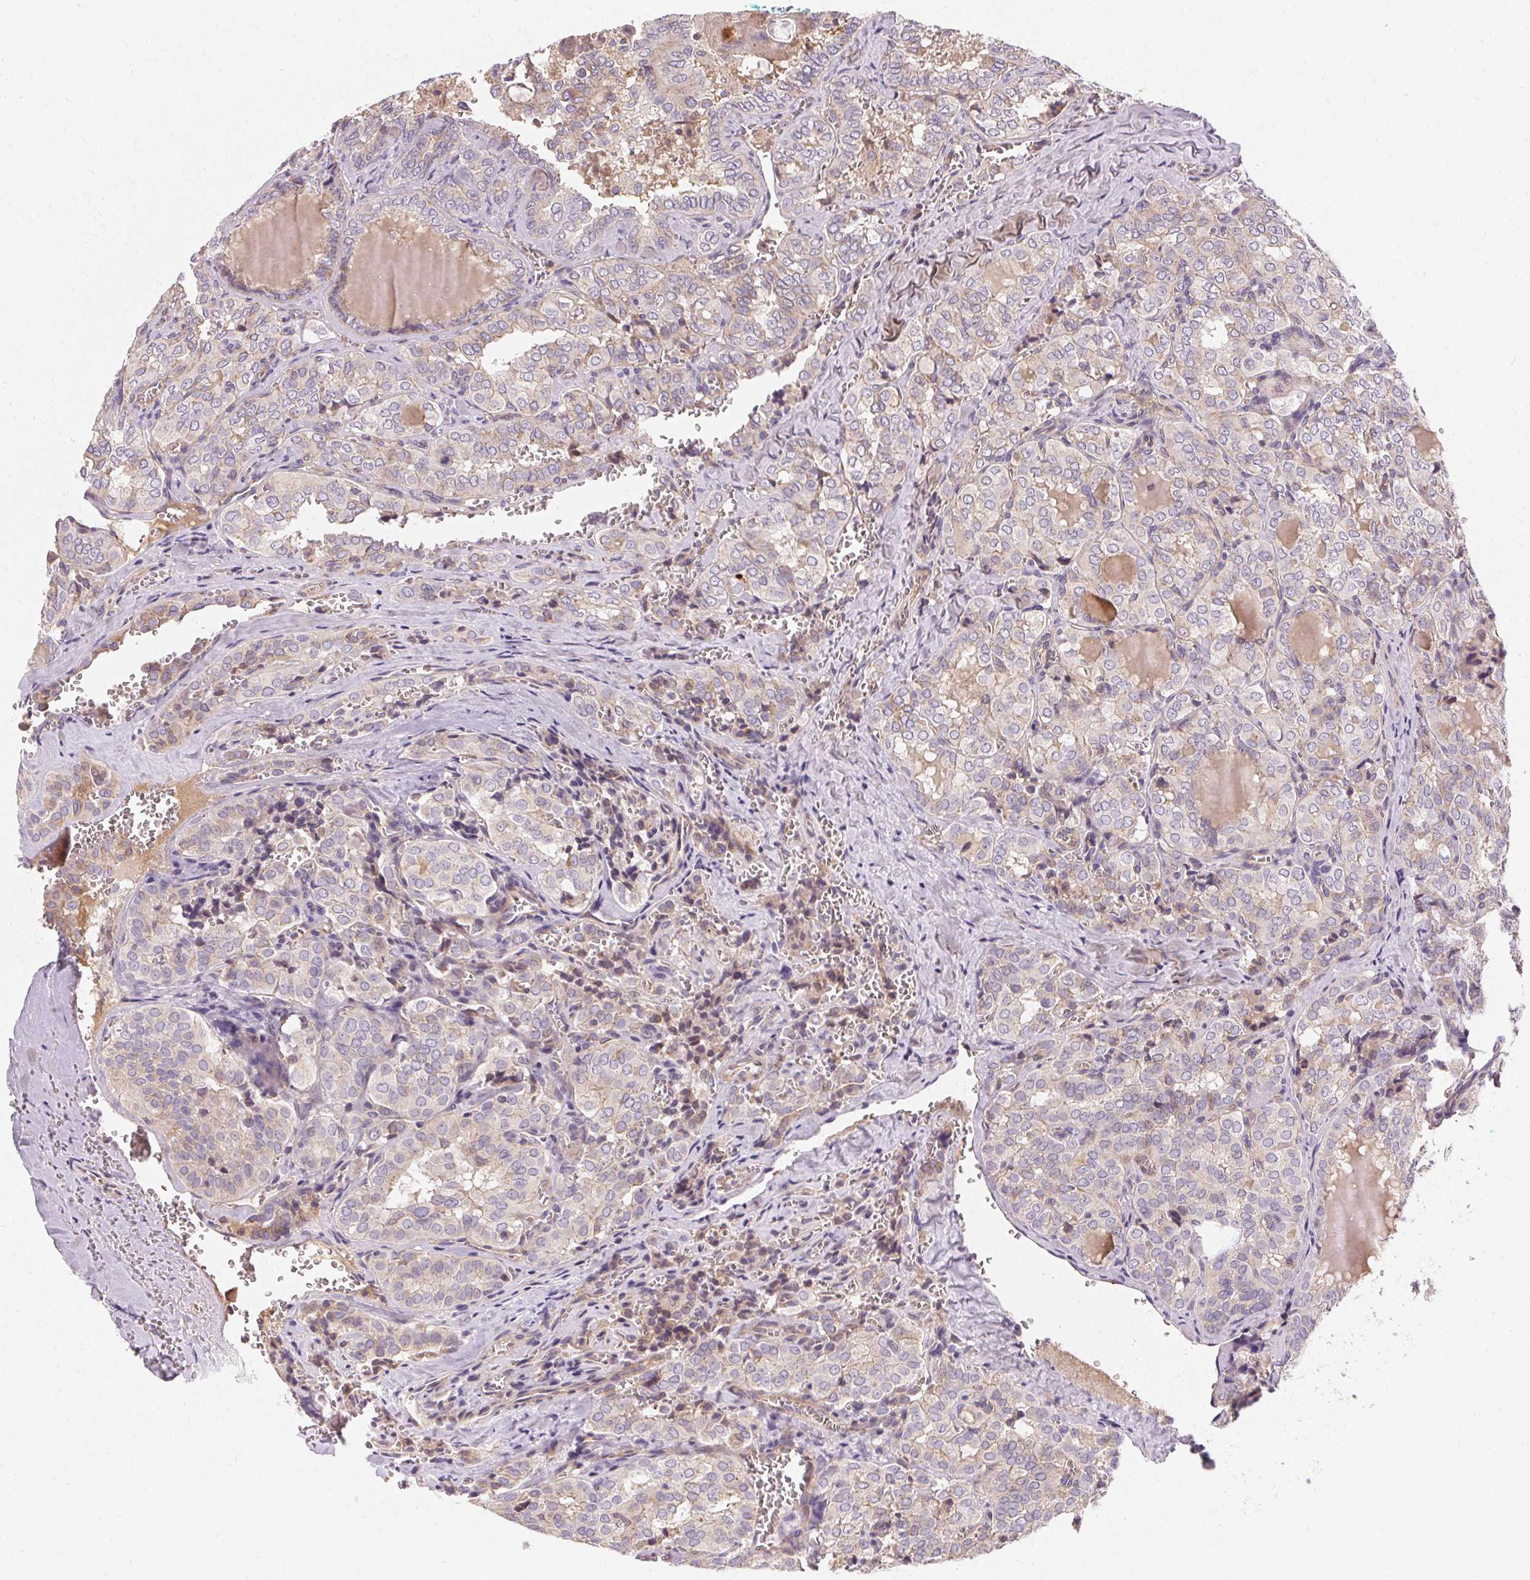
{"staining": {"intensity": "negative", "quantity": "none", "location": "none"}, "tissue": "thyroid cancer", "cell_type": "Tumor cells", "image_type": "cancer", "snomed": [{"axis": "morphology", "description": "Papillary adenocarcinoma, NOS"}, {"axis": "topography", "description": "Thyroid gland"}], "caption": "There is no significant staining in tumor cells of thyroid cancer (papillary adenocarcinoma).", "gene": "APLP1", "patient": {"sex": "female", "age": 41}}